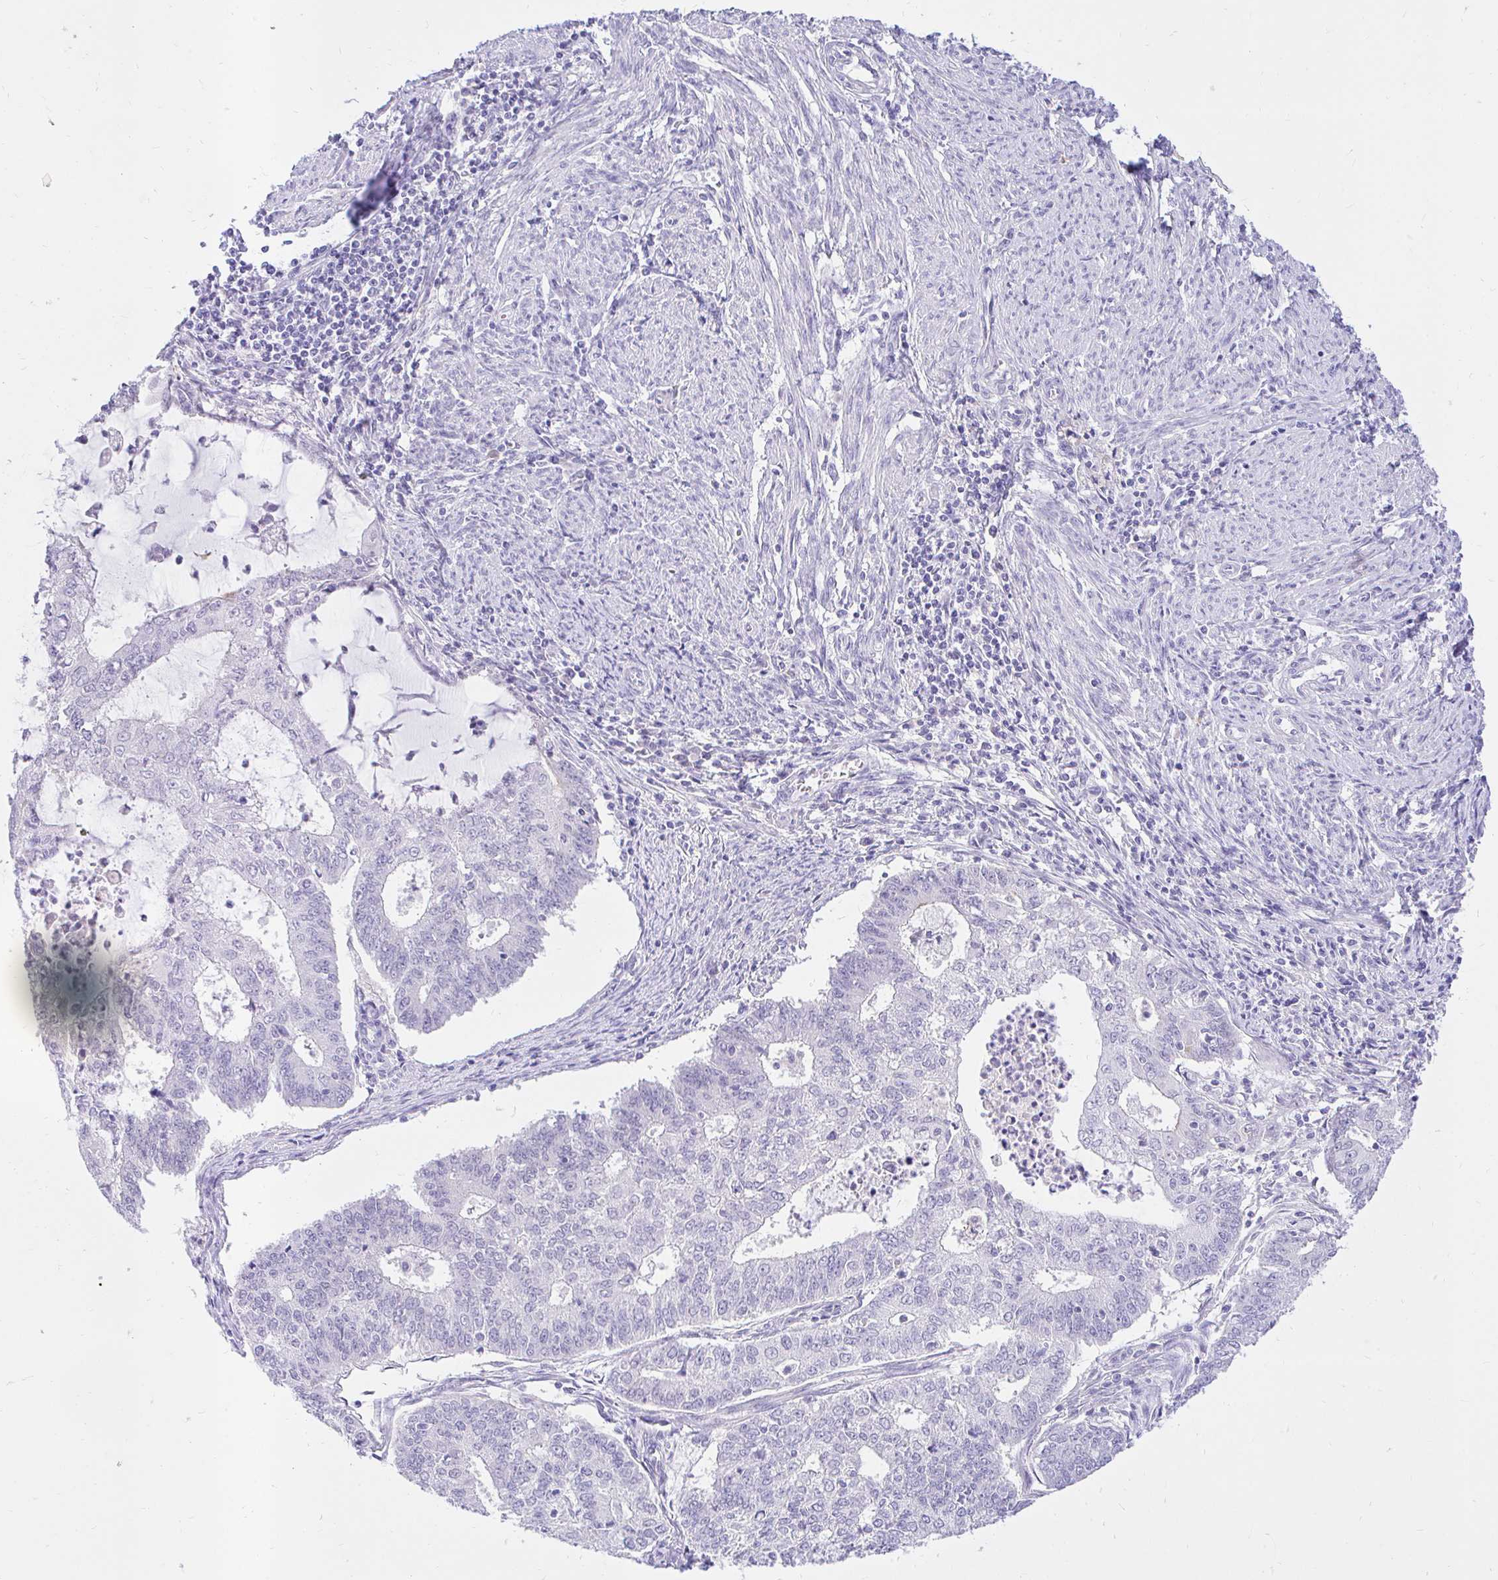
{"staining": {"intensity": "negative", "quantity": "none", "location": "none"}, "tissue": "endometrial cancer", "cell_type": "Tumor cells", "image_type": "cancer", "snomed": [{"axis": "morphology", "description": "Adenocarcinoma, NOS"}, {"axis": "topography", "description": "Endometrium"}], "caption": "The histopathology image displays no staining of tumor cells in adenocarcinoma (endometrial). (Immunohistochemistry, brightfield microscopy, high magnification).", "gene": "FATE1", "patient": {"sex": "female", "age": 61}}